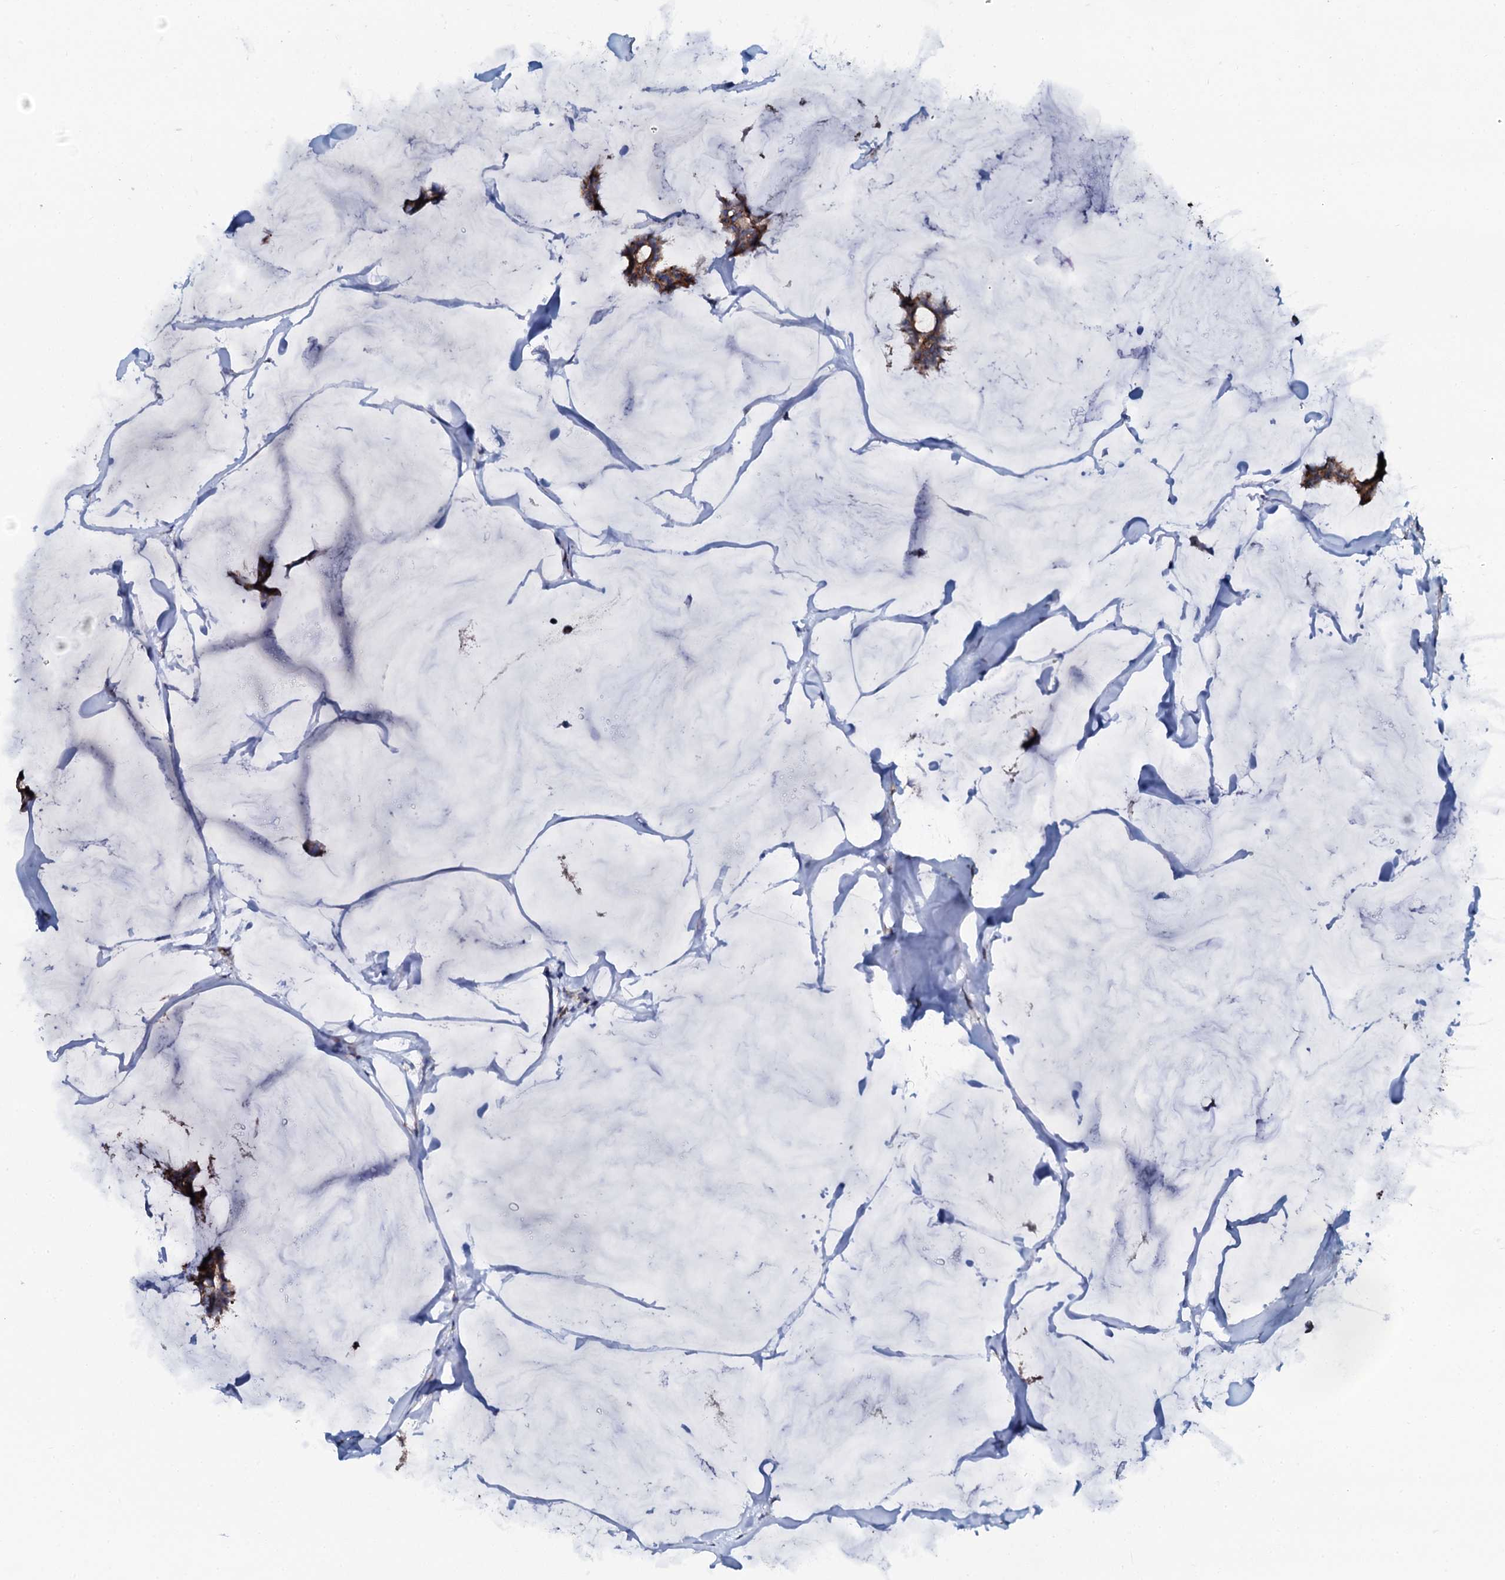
{"staining": {"intensity": "moderate", "quantity": ">75%", "location": "cytoplasmic/membranous"}, "tissue": "breast cancer", "cell_type": "Tumor cells", "image_type": "cancer", "snomed": [{"axis": "morphology", "description": "Duct carcinoma"}, {"axis": "topography", "description": "Breast"}], "caption": "A high-resolution image shows immunohistochemistry (IHC) staining of breast invasive ductal carcinoma, which exhibits moderate cytoplasmic/membranous staining in approximately >75% of tumor cells.", "gene": "GLCE", "patient": {"sex": "female", "age": 93}}